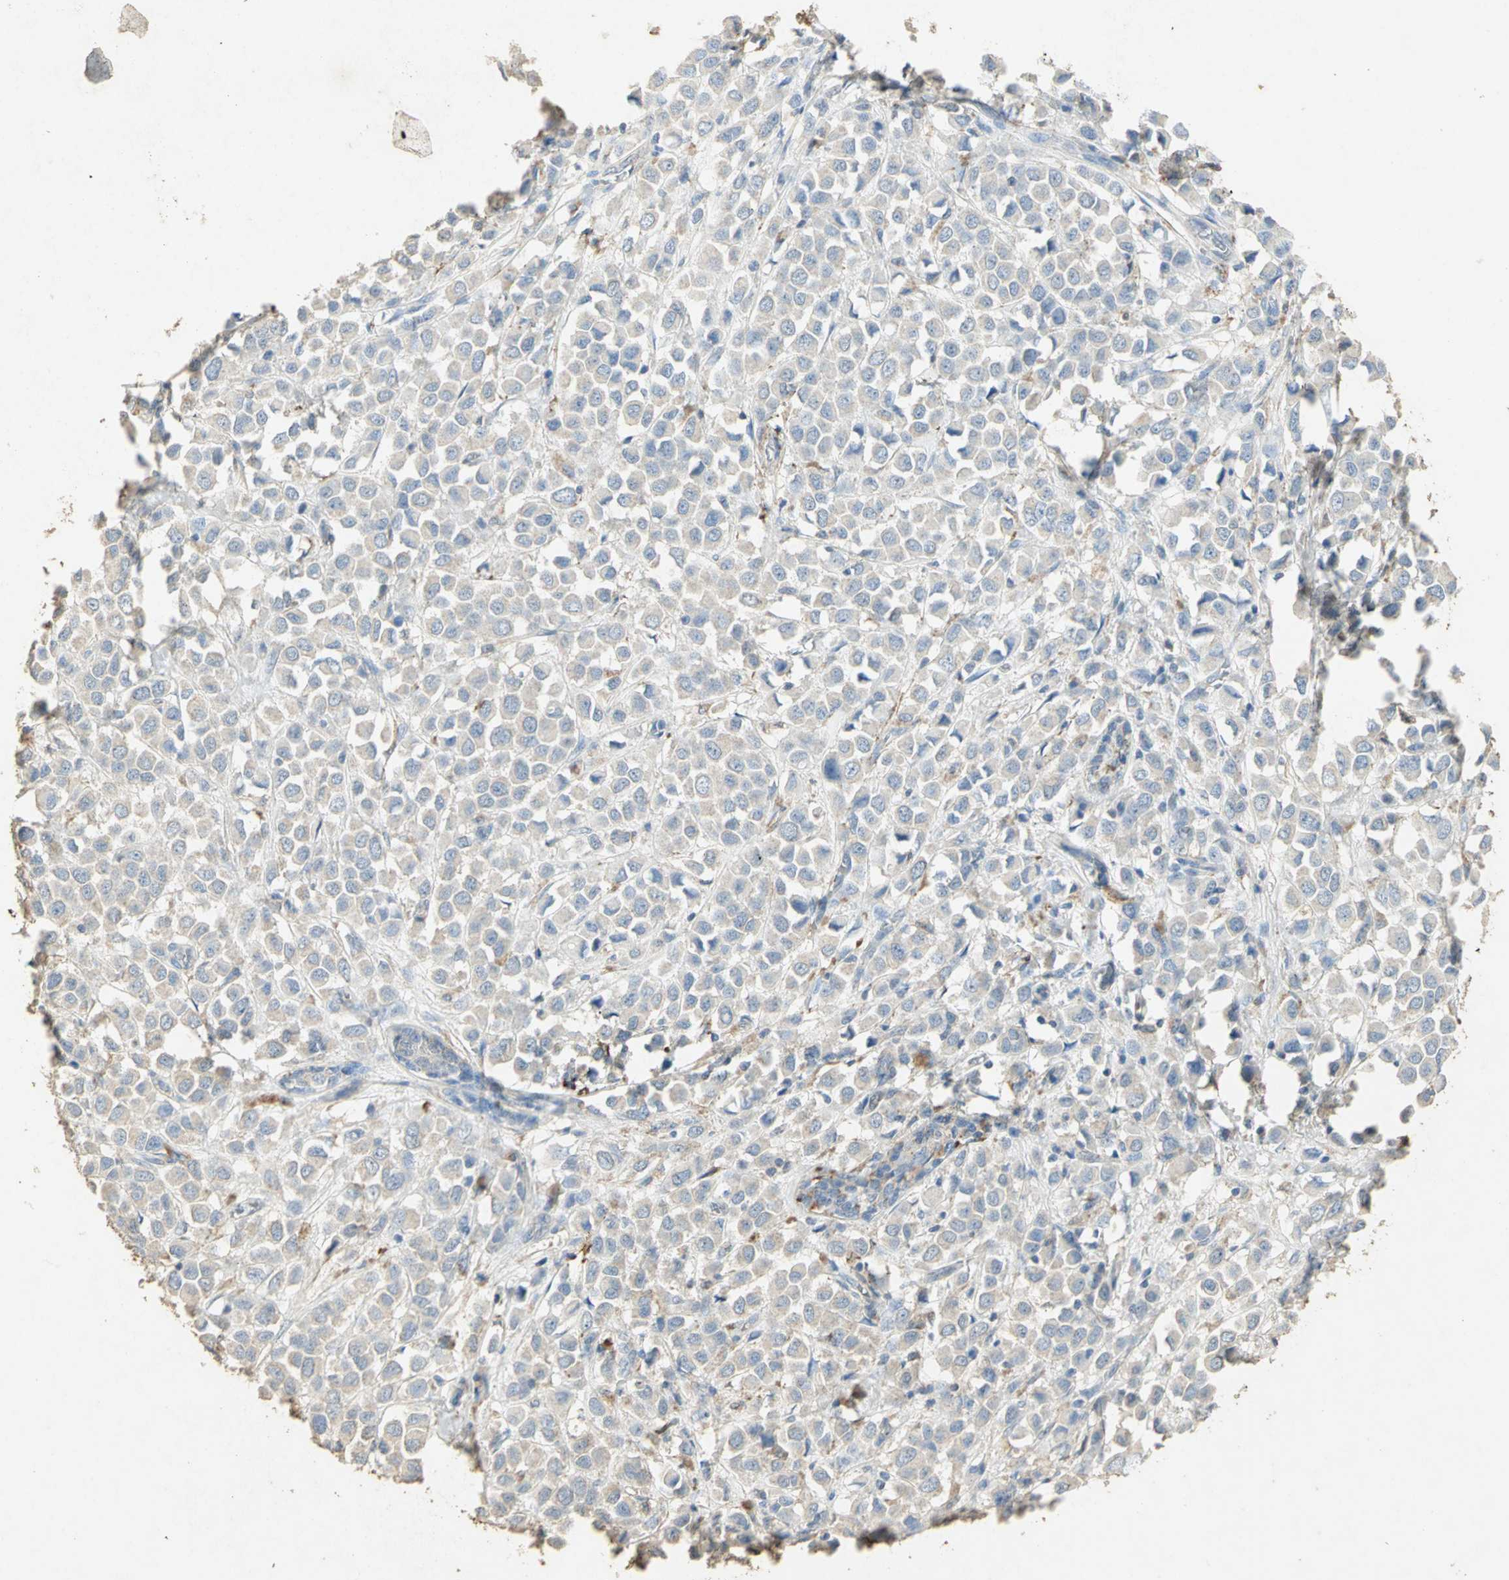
{"staining": {"intensity": "weak", "quantity": "<25%", "location": "cytoplasmic/membranous"}, "tissue": "breast cancer", "cell_type": "Tumor cells", "image_type": "cancer", "snomed": [{"axis": "morphology", "description": "Duct carcinoma"}, {"axis": "topography", "description": "Breast"}], "caption": "Tumor cells are negative for protein expression in human breast cancer (intraductal carcinoma).", "gene": "ASB9", "patient": {"sex": "female", "age": 61}}